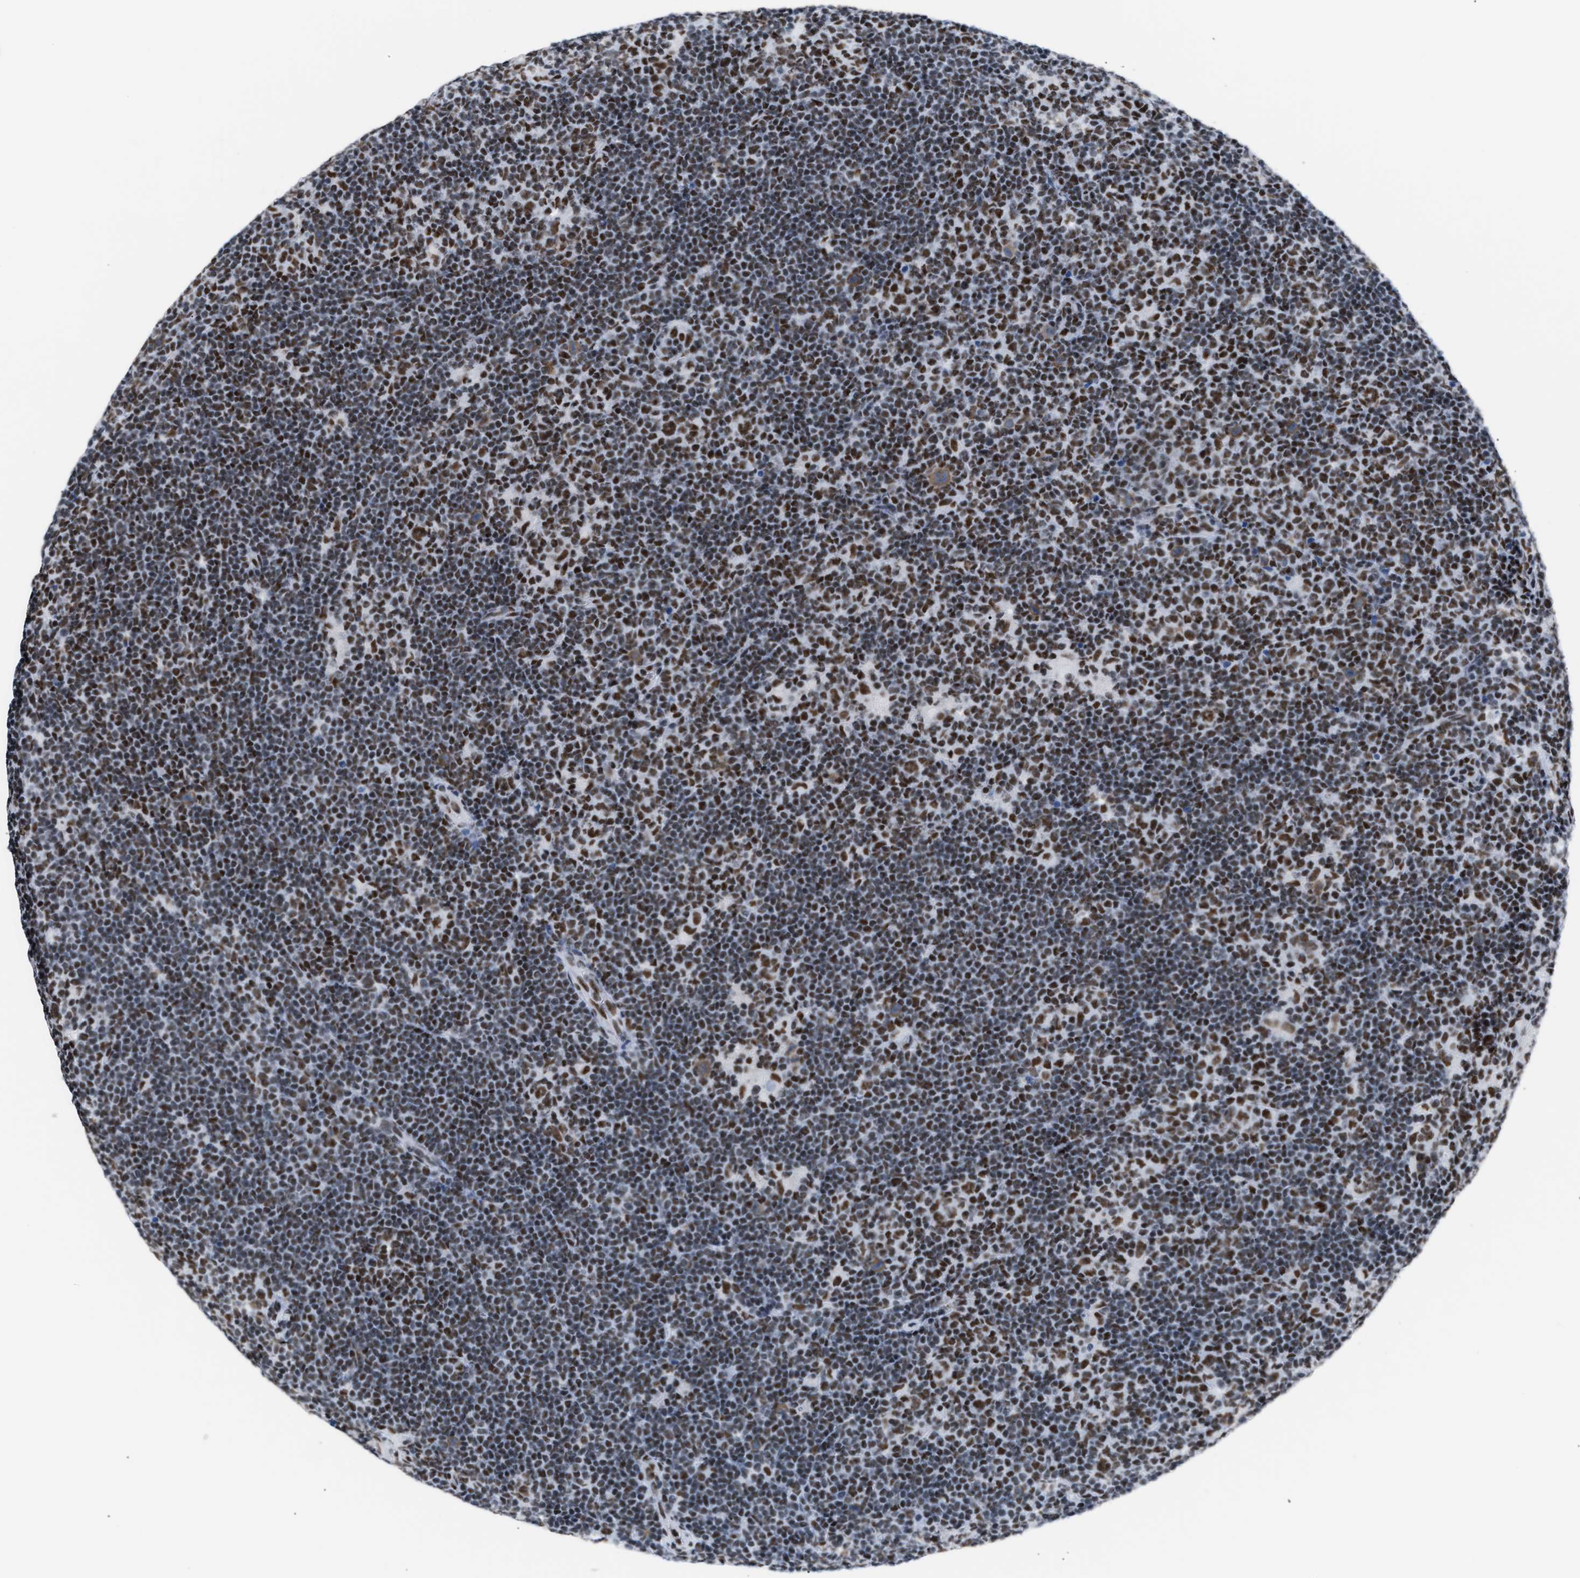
{"staining": {"intensity": "moderate", "quantity": ">75%", "location": "cytoplasmic/membranous"}, "tissue": "lymphoma", "cell_type": "Tumor cells", "image_type": "cancer", "snomed": [{"axis": "morphology", "description": "Hodgkin's disease, NOS"}, {"axis": "topography", "description": "Lymph node"}], "caption": "Hodgkin's disease stained with a protein marker exhibits moderate staining in tumor cells.", "gene": "CCAR2", "patient": {"sex": "female", "age": 57}}